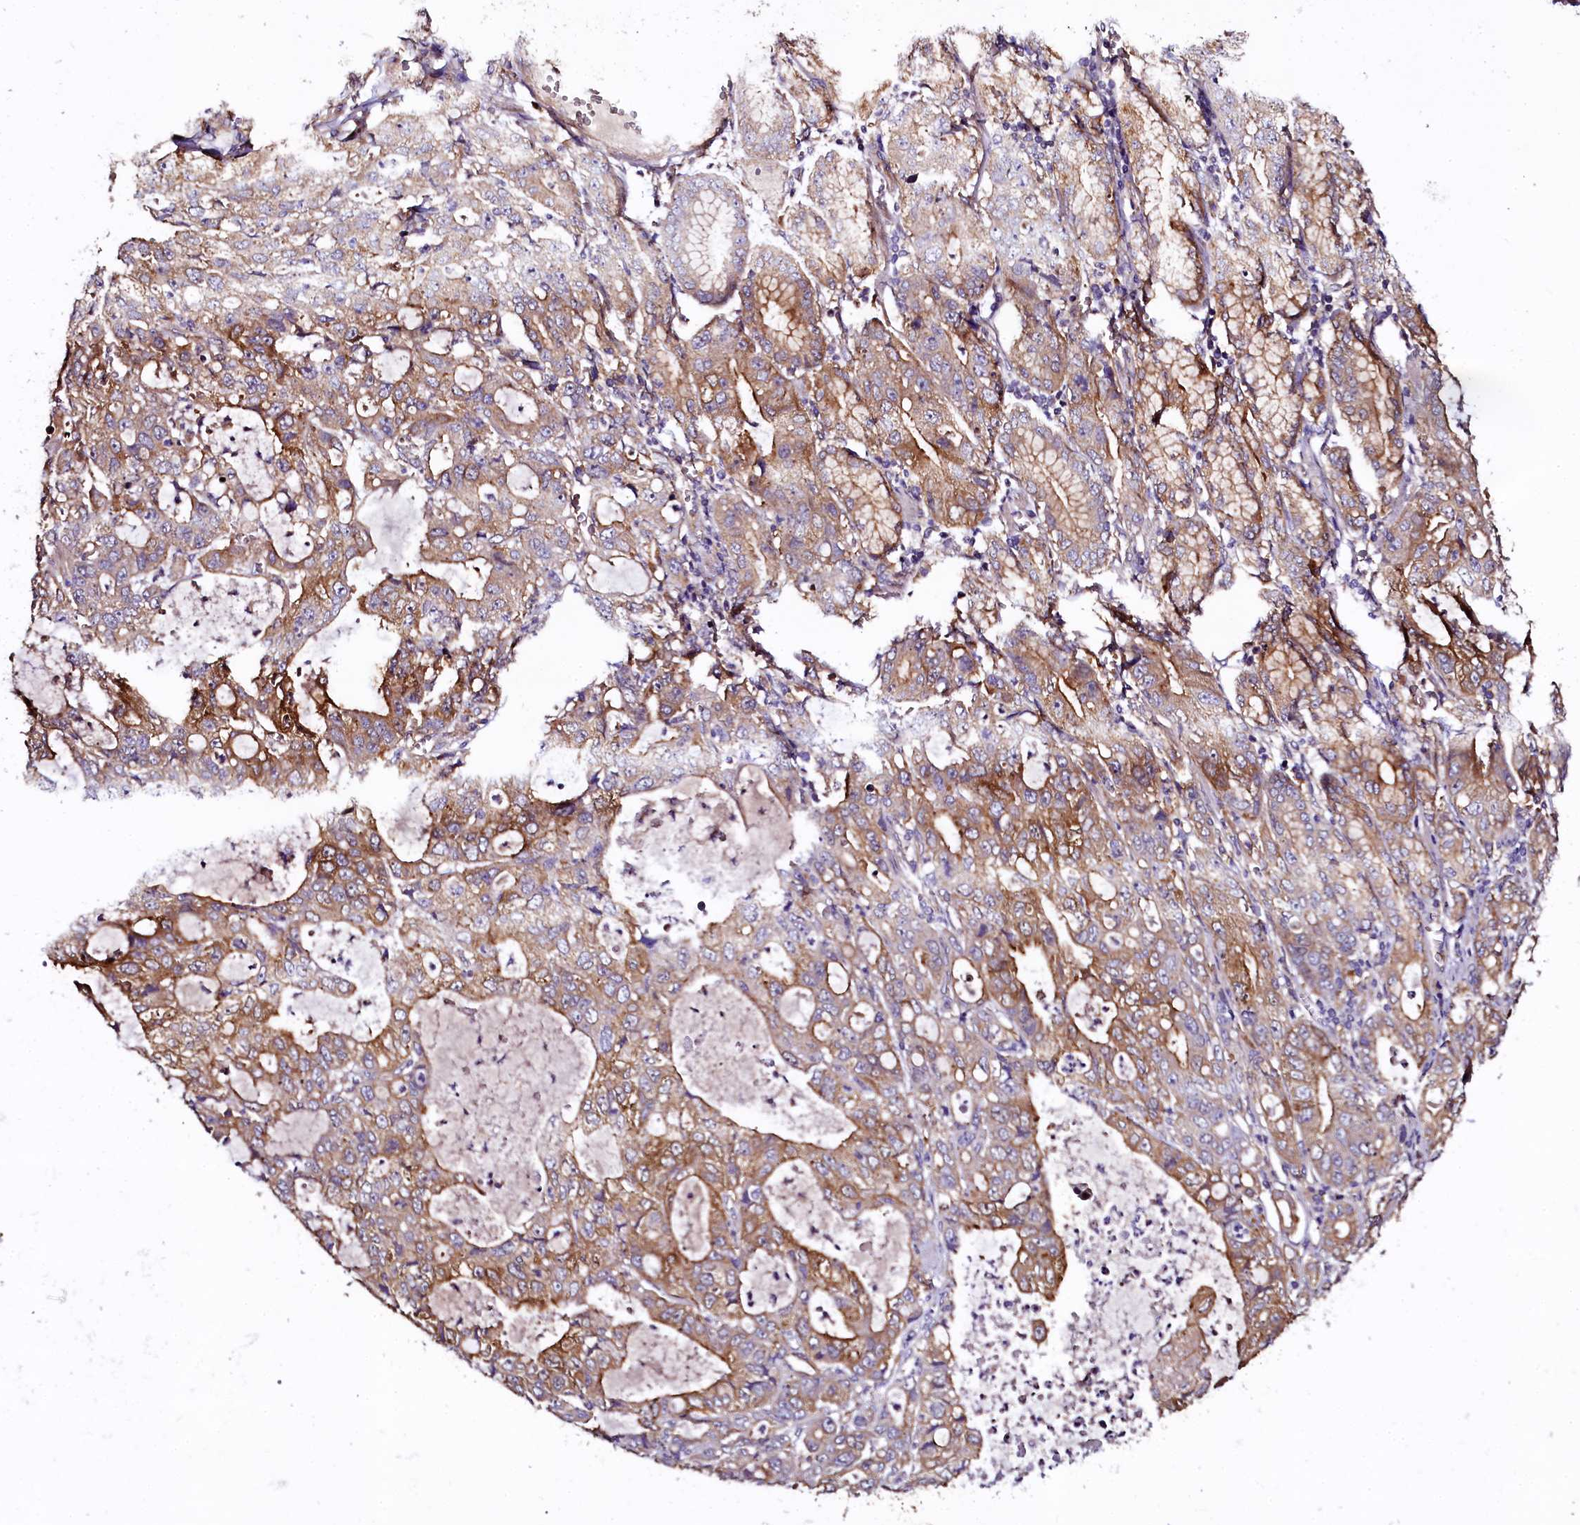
{"staining": {"intensity": "moderate", "quantity": "25%-75%", "location": "cytoplasmic/membranous"}, "tissue": "stomach cancer", "cell_type": "Tumor cells", "image_type": "cancer", "snomed": [{"axis": "morphology", "description": "Adenocarcinoma, NOS"}, {"axis": "topography", "description": "Stomach, lower"}], "caption": "Immunohistochemistry (IHC) image of neoplastic tissue: adenocarcinoma (stomach) stained using immunohistochemistry demonstrates medium levels of moderate protein expression localized specifically in the cytoplasmic/membranous of tumor cells, appearing as a cytoplasmic/membranous brown color.", "gene": "APPL2", "patient": {"sex": "female", "age": 43}}